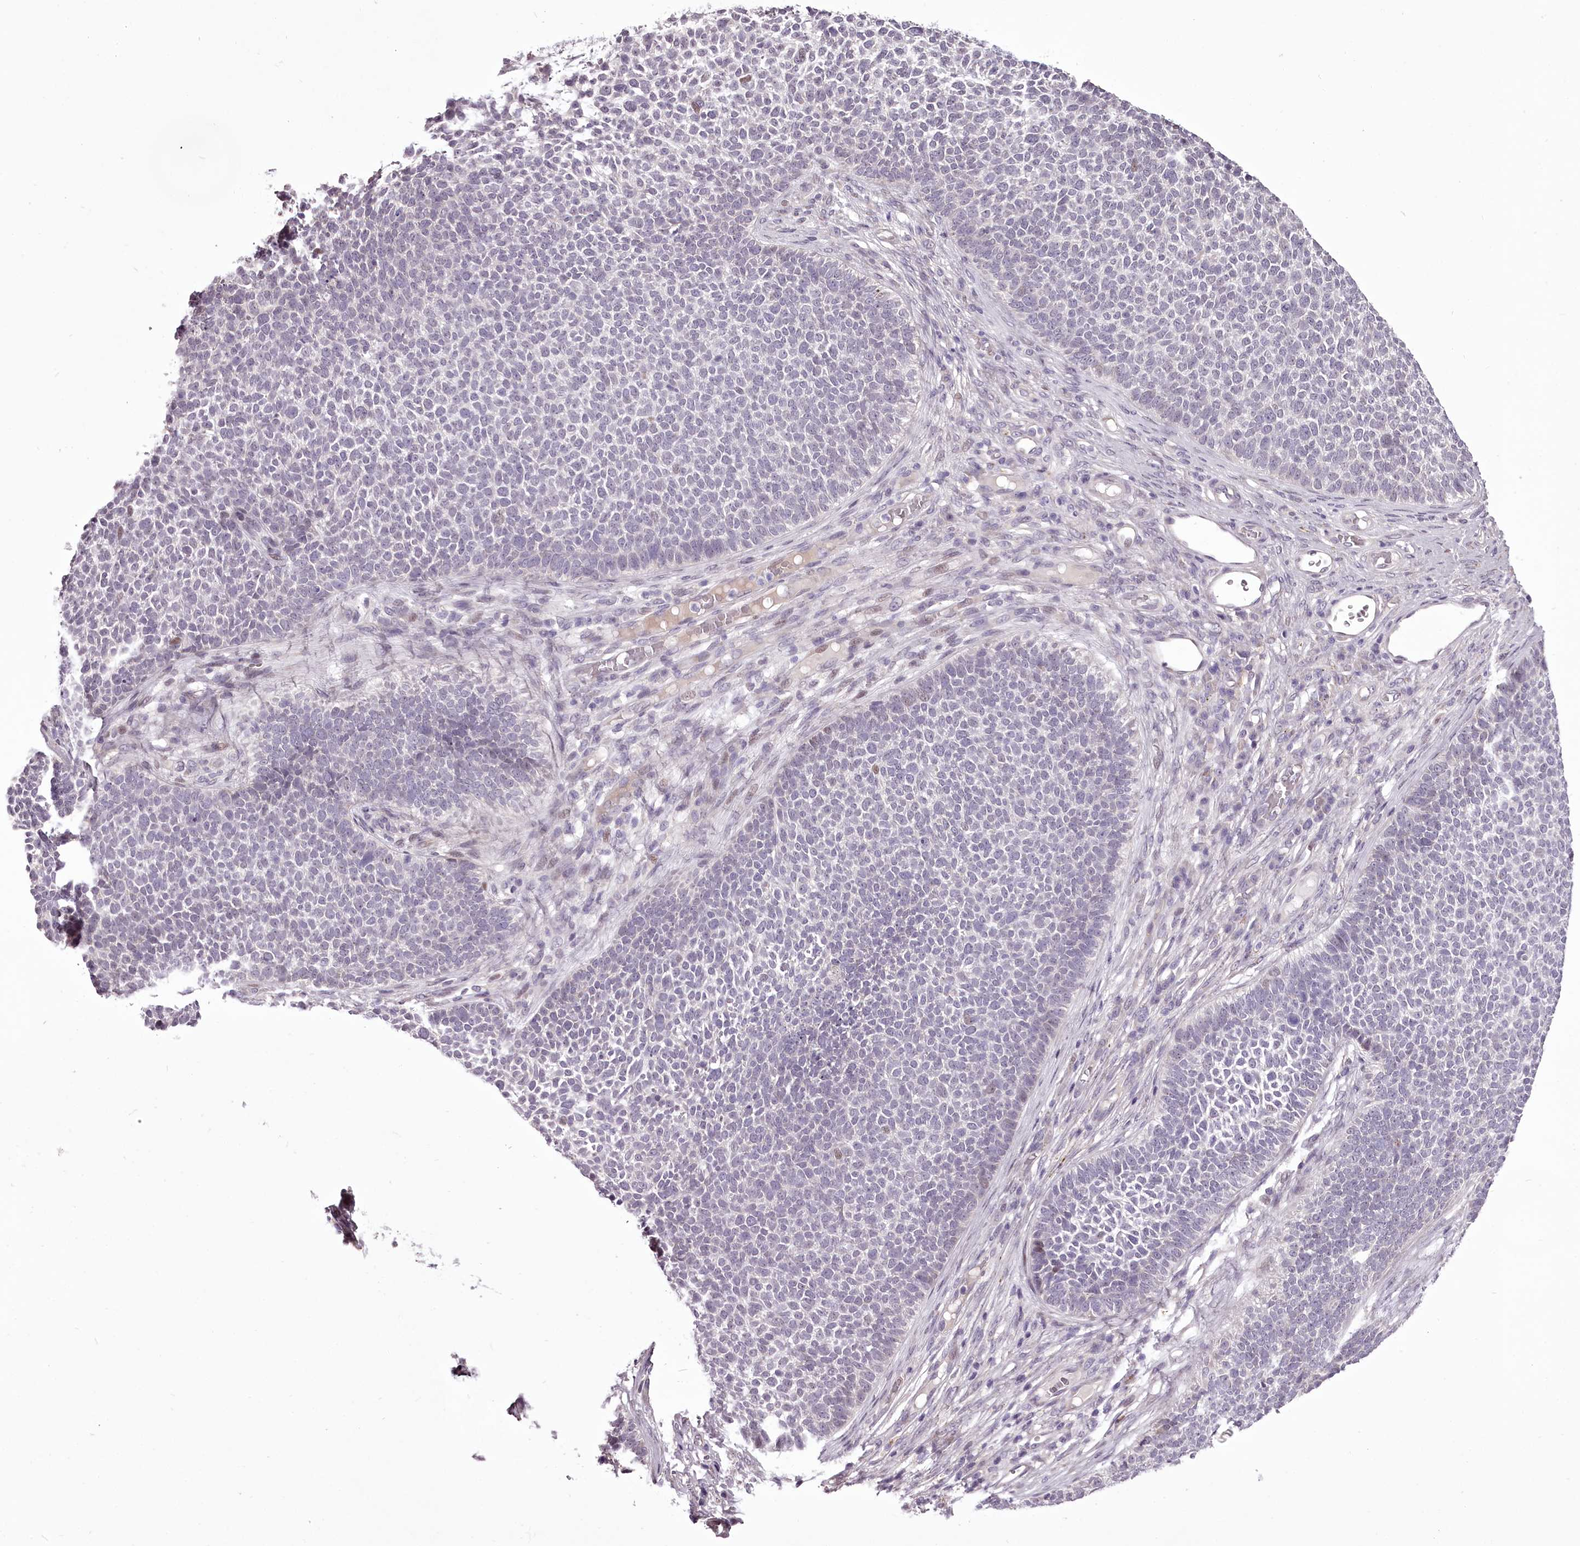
{"staining": {"intensity": "negative", "quantity": "none", "location": "none"}, "tissue": "skin cancer", "cell_type": "Tumor cells", "image_type": "cancer", "snomed": [{"axis": "morphology", "description": "Basal cell carcinoma"}, {"axis": "topography", "description": "Skin"}], "caption": "Human skin basal cell carcinoma stained for a protein using immunohistochemistry reveals no staining in tumor cells.", "gene": "C1orf56", "patient": {"sex": "female", "age": 84}}